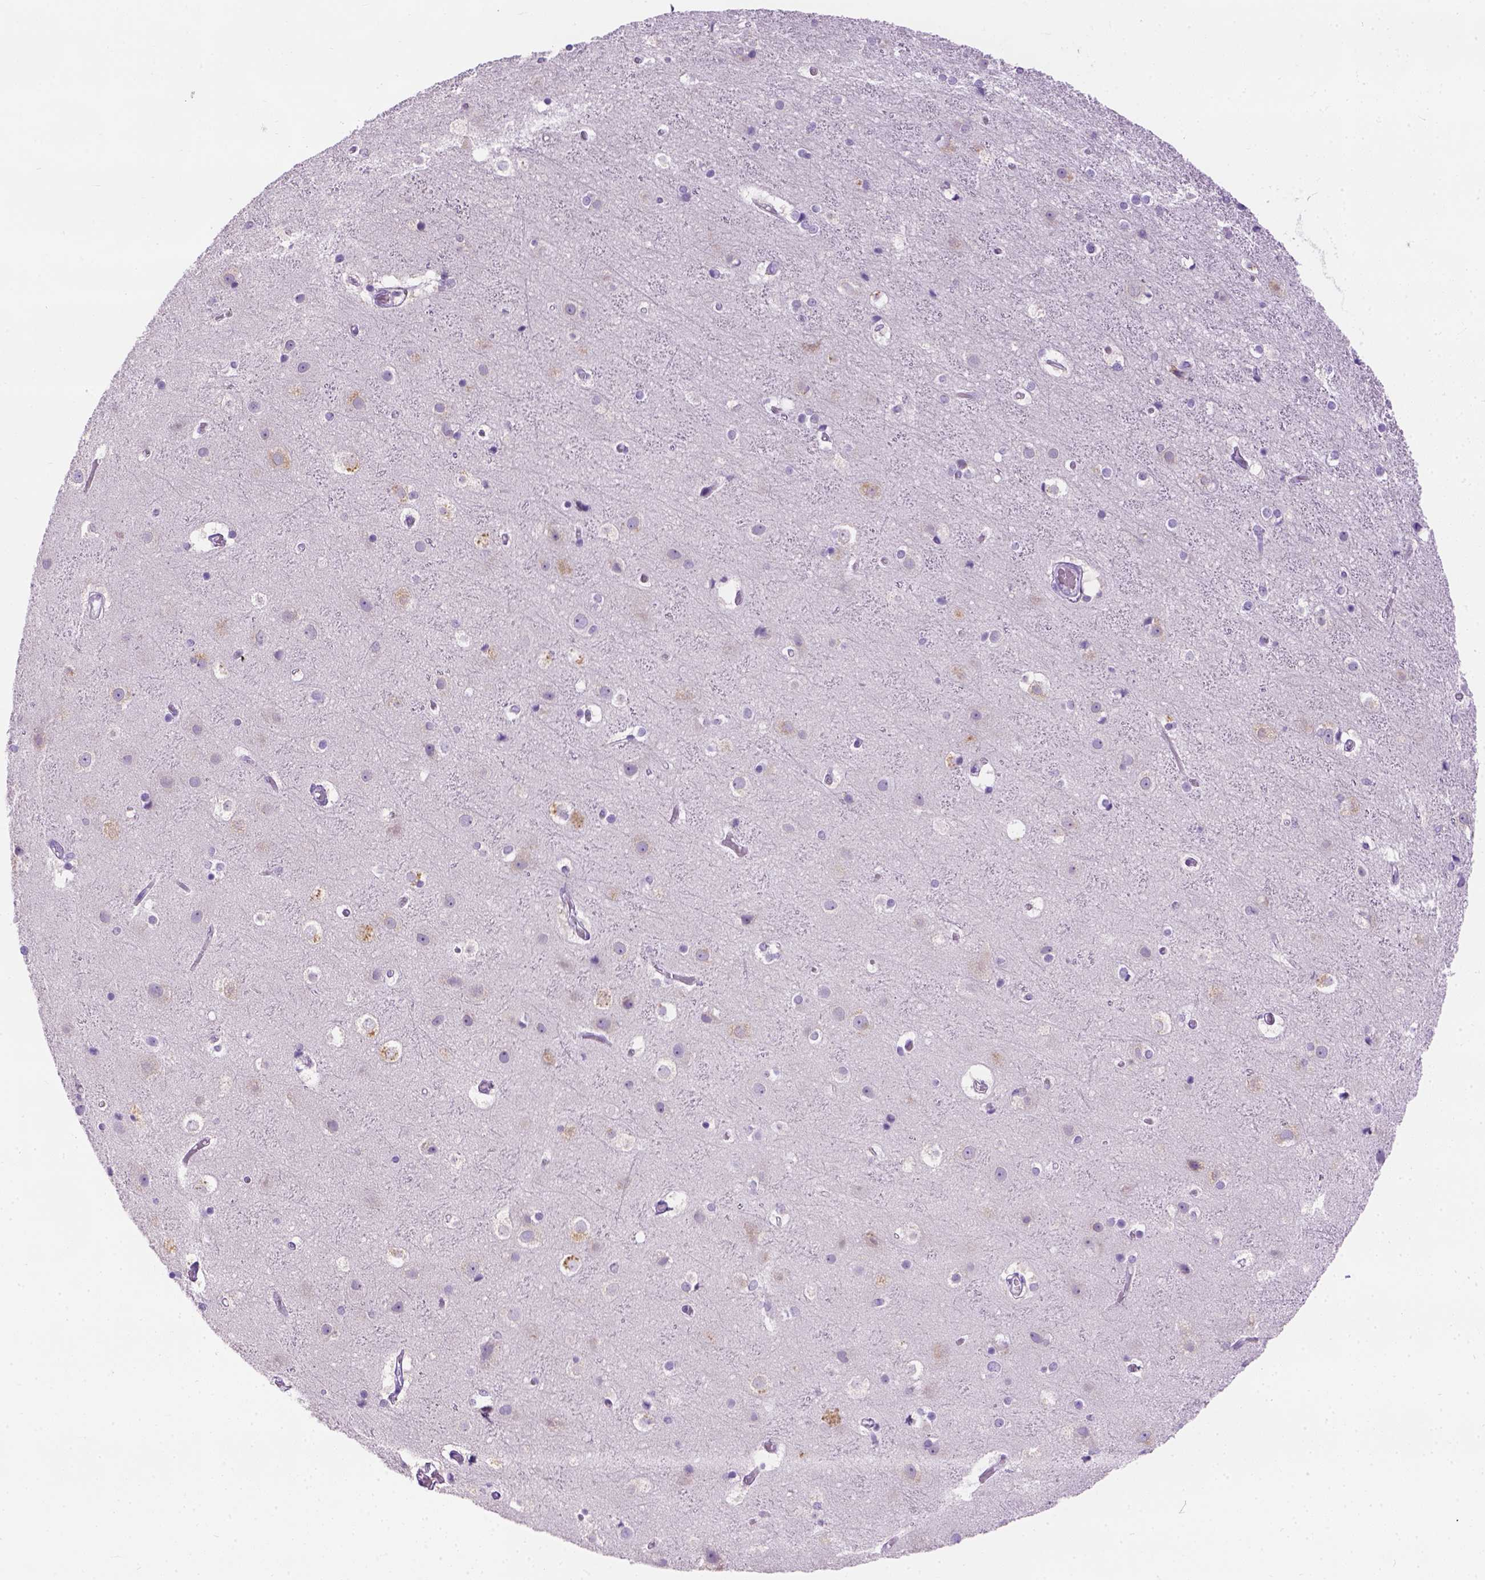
{"staining": {"intensity": "negative", "quantity": "none", "location": "none"}, "tissue": "cerebral cortex", "cell_type": "Endothelial cells", "image_type": "normal", "snomed": [{"axis": "morphology", "description": "Normal tissue, NOS"}, {"axis": "topography", "description": "Cerebral cortex"}], "caption": "Endothelial cells are negative for protein expression in normal human cerebral cortex. The staining is performed using DAB (3,3'-diaminobenzidine) brown chromogen with nuclei counter-stained in using hematoxylin.", "gene": "TMEM38A", "patient": {"sex": "female", "age": 52}}